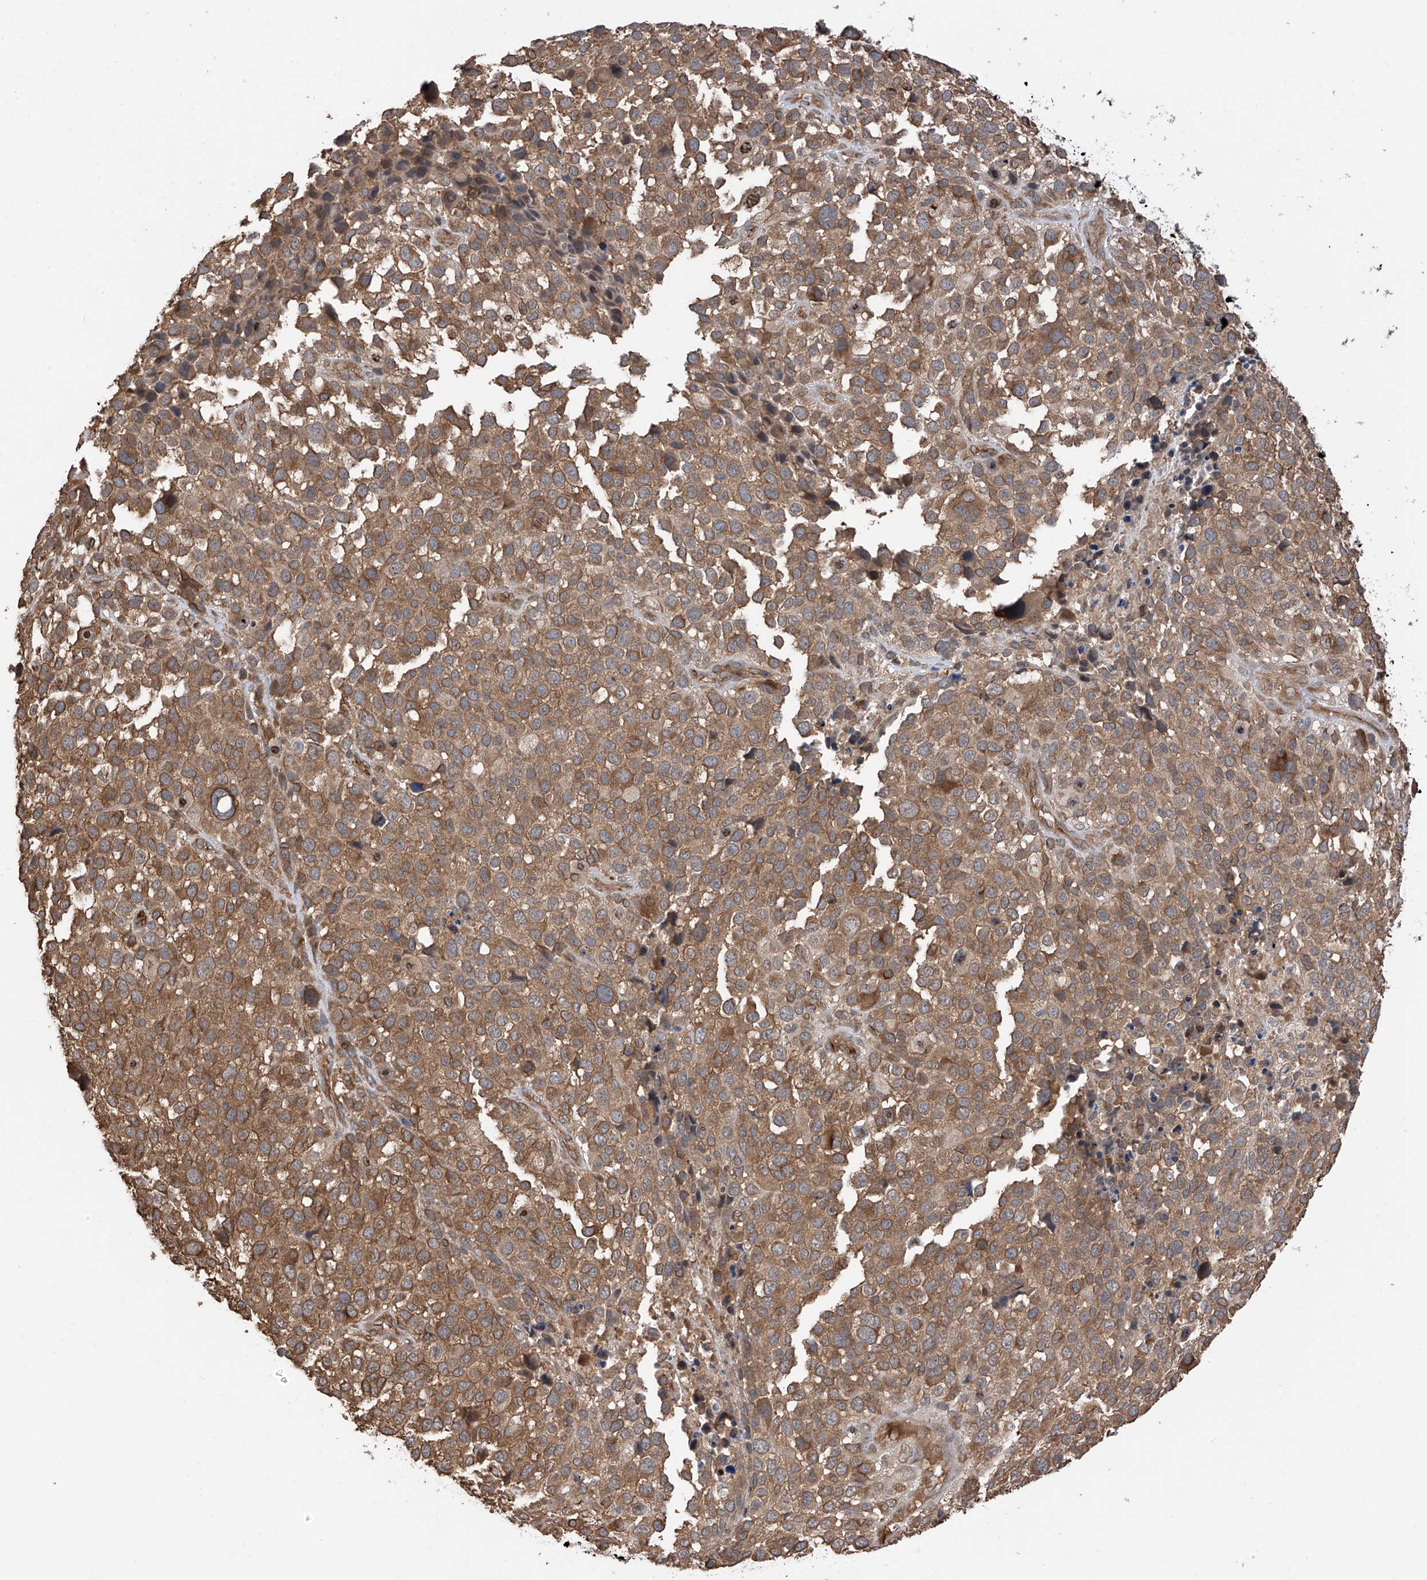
{"staining": {"intensity": "moderate", "quantity": ">75%", "location": "cytoplasmic/membranous"}, "tissue": "melanoma", "cell_type": "Tumor cells", "image_type": "cancer", "snomed": [{"axis": "morphology", "description": "Malignant melanoma, NOS"}, {"axis": "topography", "description": "Skin of trunk"}], "caption": "Moderate cytoplasmic/membranous positivity is appreciated in about >75% of tumor cells in melanoma. The protein is stained brown, and the nuclei are stained in blue (DAB IHC with brightfield microscopy, high magnification).", "gene": "RPAIN", "patient": {"sex": "male", "age": 71}}